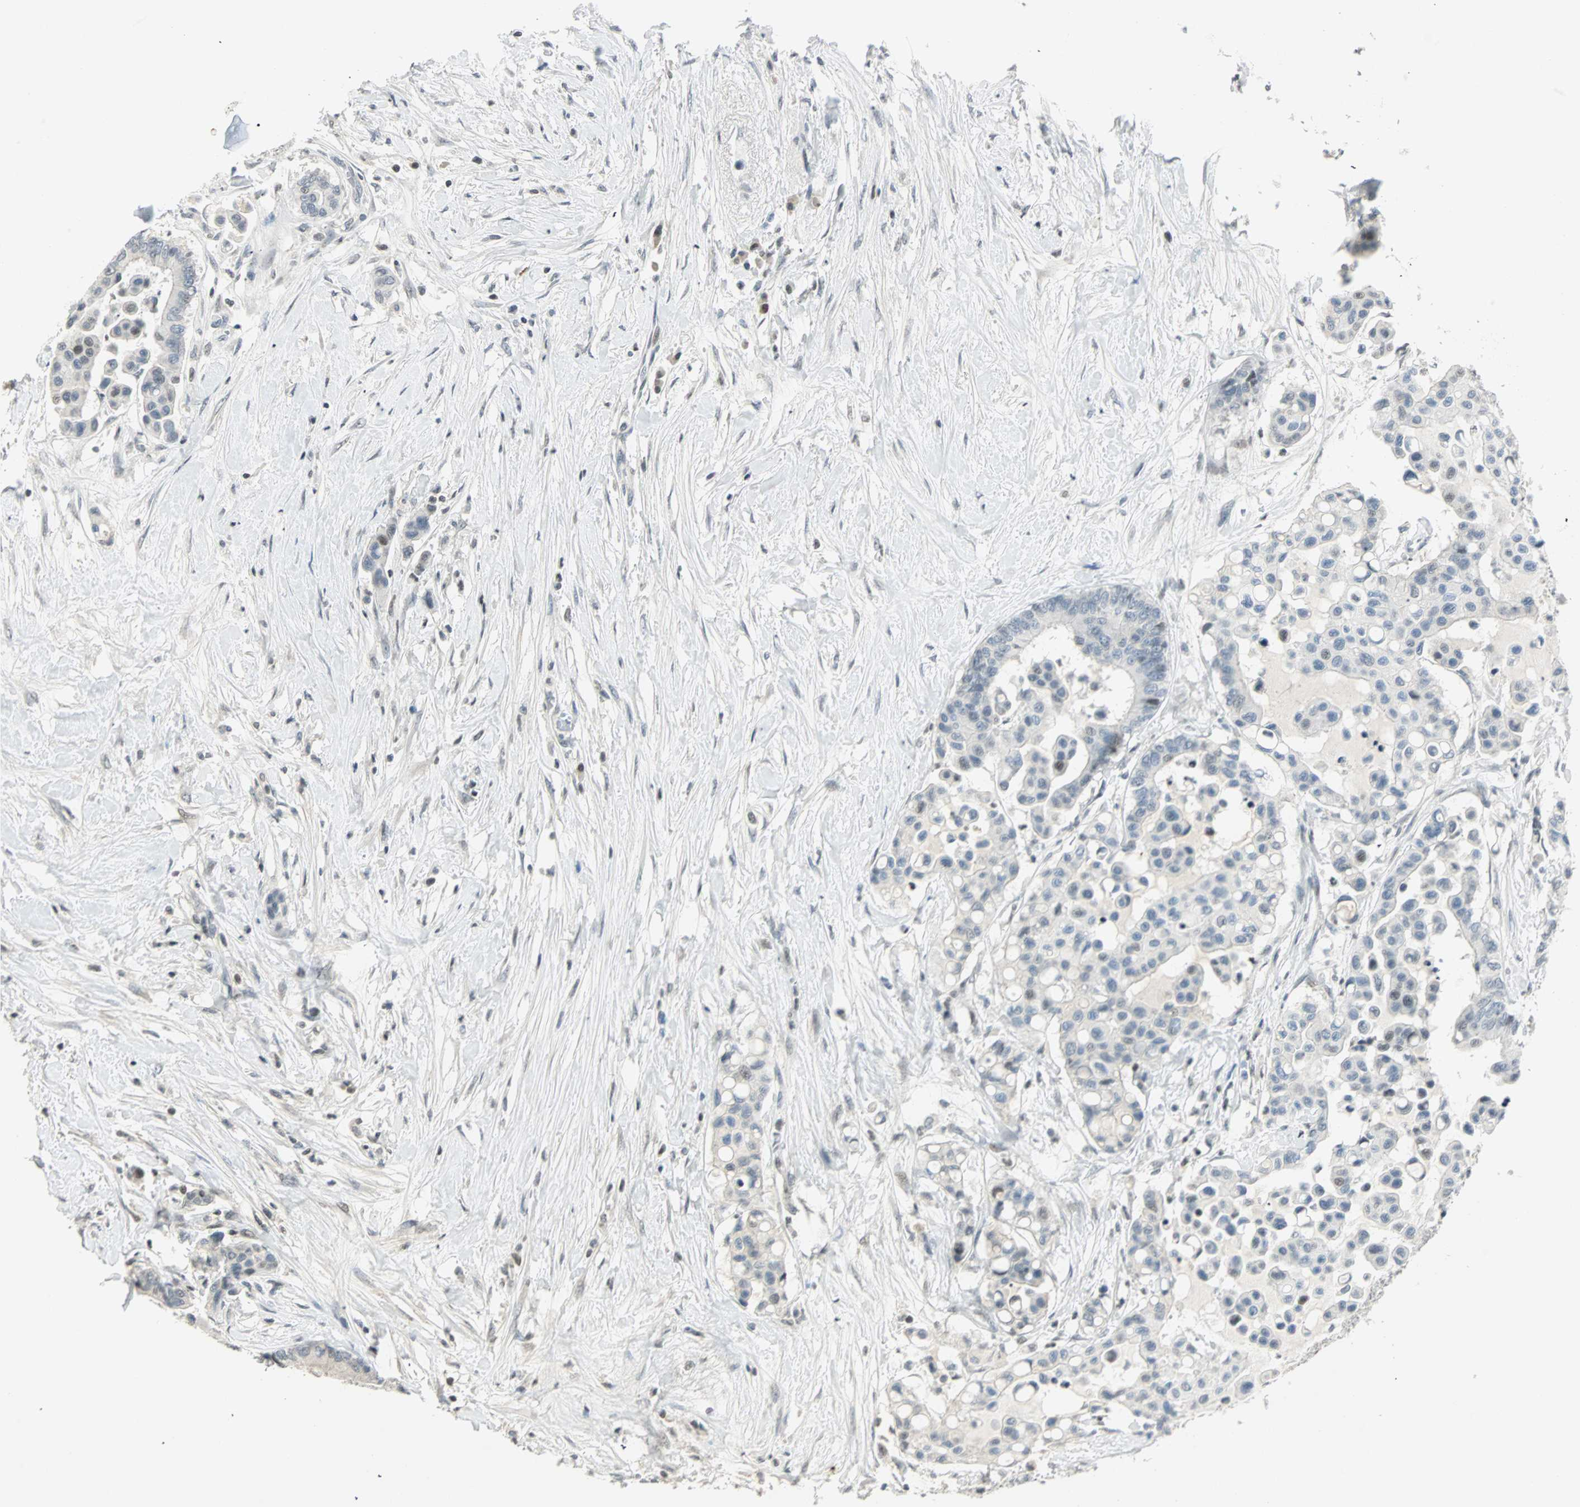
{"staining": {"intensity": "weak", "quantity": "<25%", "location": "nuclear"}, "tissue": "colorectal cancer", "cell_type": "Tumor cells", "image_type": "cancer", "snomed": [{"axis": "morphology", "description": "Normal tissue, NOS"}, {"axis": "morphology", "description": "Adenocarcinoma, NOS"}, {"axis": "topography", "description": "Colon"}], "caption": "Photomicrograph shows no protein expression in tumor cells of adenocarcinoma (colorectal) tissue.", "gene": "SMAD3", "patient": {"sex": "male", "age": 82}}